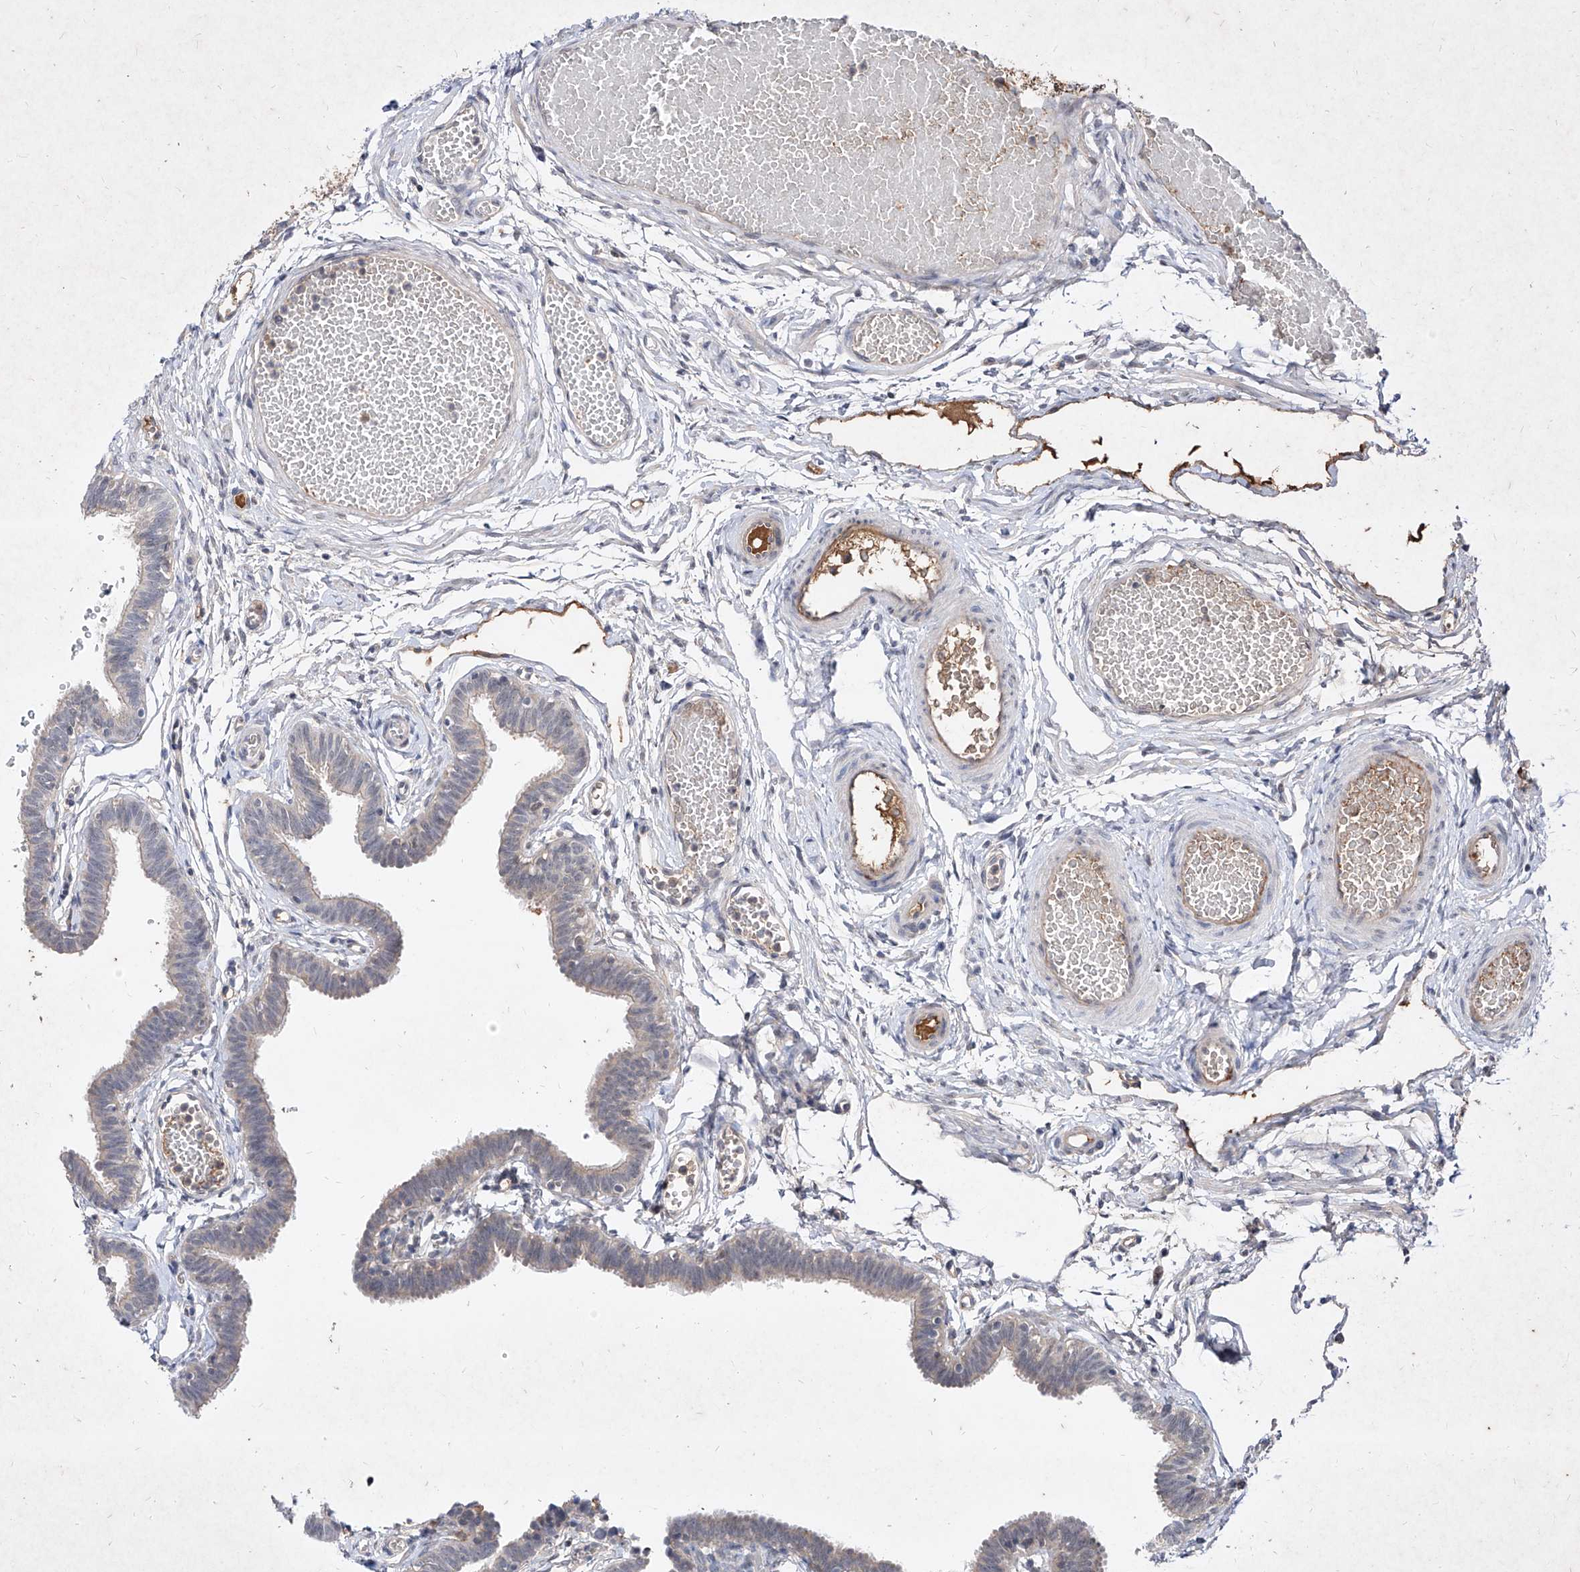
{"staining": {"intensity": "weak", "quantity": "<25%", "location": "cytoplasmic/membranous"}, "tissue": "fallopian tube", "cell_type": "Glandular cells", "image_type": "normal", "snomed": [{"axis": "morphology", "description": "Normal tissue, NOS"}, {"axis": "topography", "description": "Fallopian tube"}, {"axis": "topography", "description": "Ovary"}], "caption": "Fallopian tube stained for a protein using immunohistochemistry (IHC) reveals no expression glandular cells.", "gene": "C4A", "patient": {"sex": "female", "age": 23}}